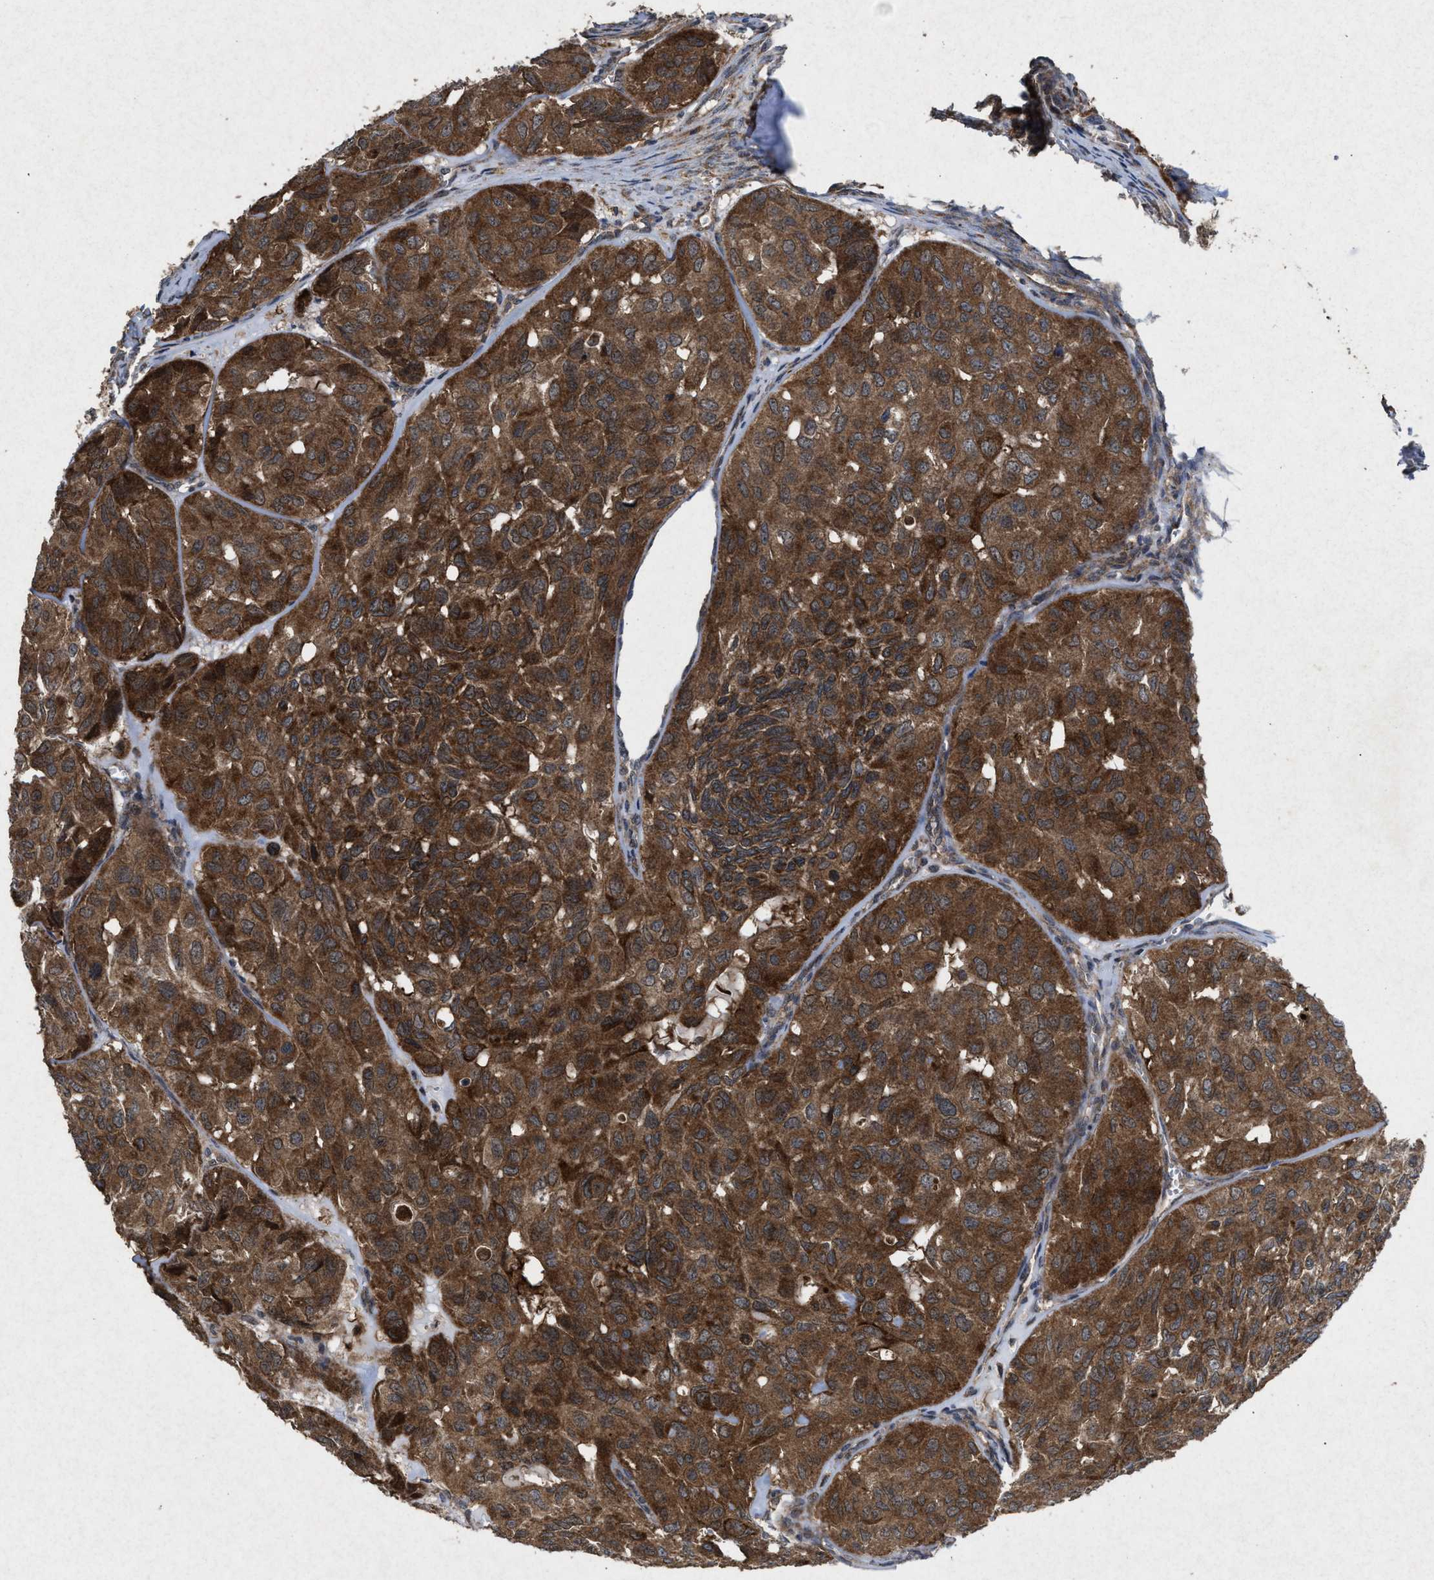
{"staining": {"intensity": "strong", "quantity": ">75%", "location": "cytoplasmic/membranous"}, "tissue": "head and neck cancer", "cell_type": "Tumor cells", "image_type": "cancer", "snomed": [{"axis": "morphology", "description": "Adenocarcinoma, NOS"}, {"axis": "topography", "description": "Salivary gland, NOS"}, {"axis": "topography", "description": "Head-Neck"}], "caption": "A brown stain highlights strong cytoplasmic/membranous expression of a protein in head and neck cancer (adenocarcinoma) tumor cells.", "gene": "MSI2", "patient": {"sex": "female", "age": 76}}